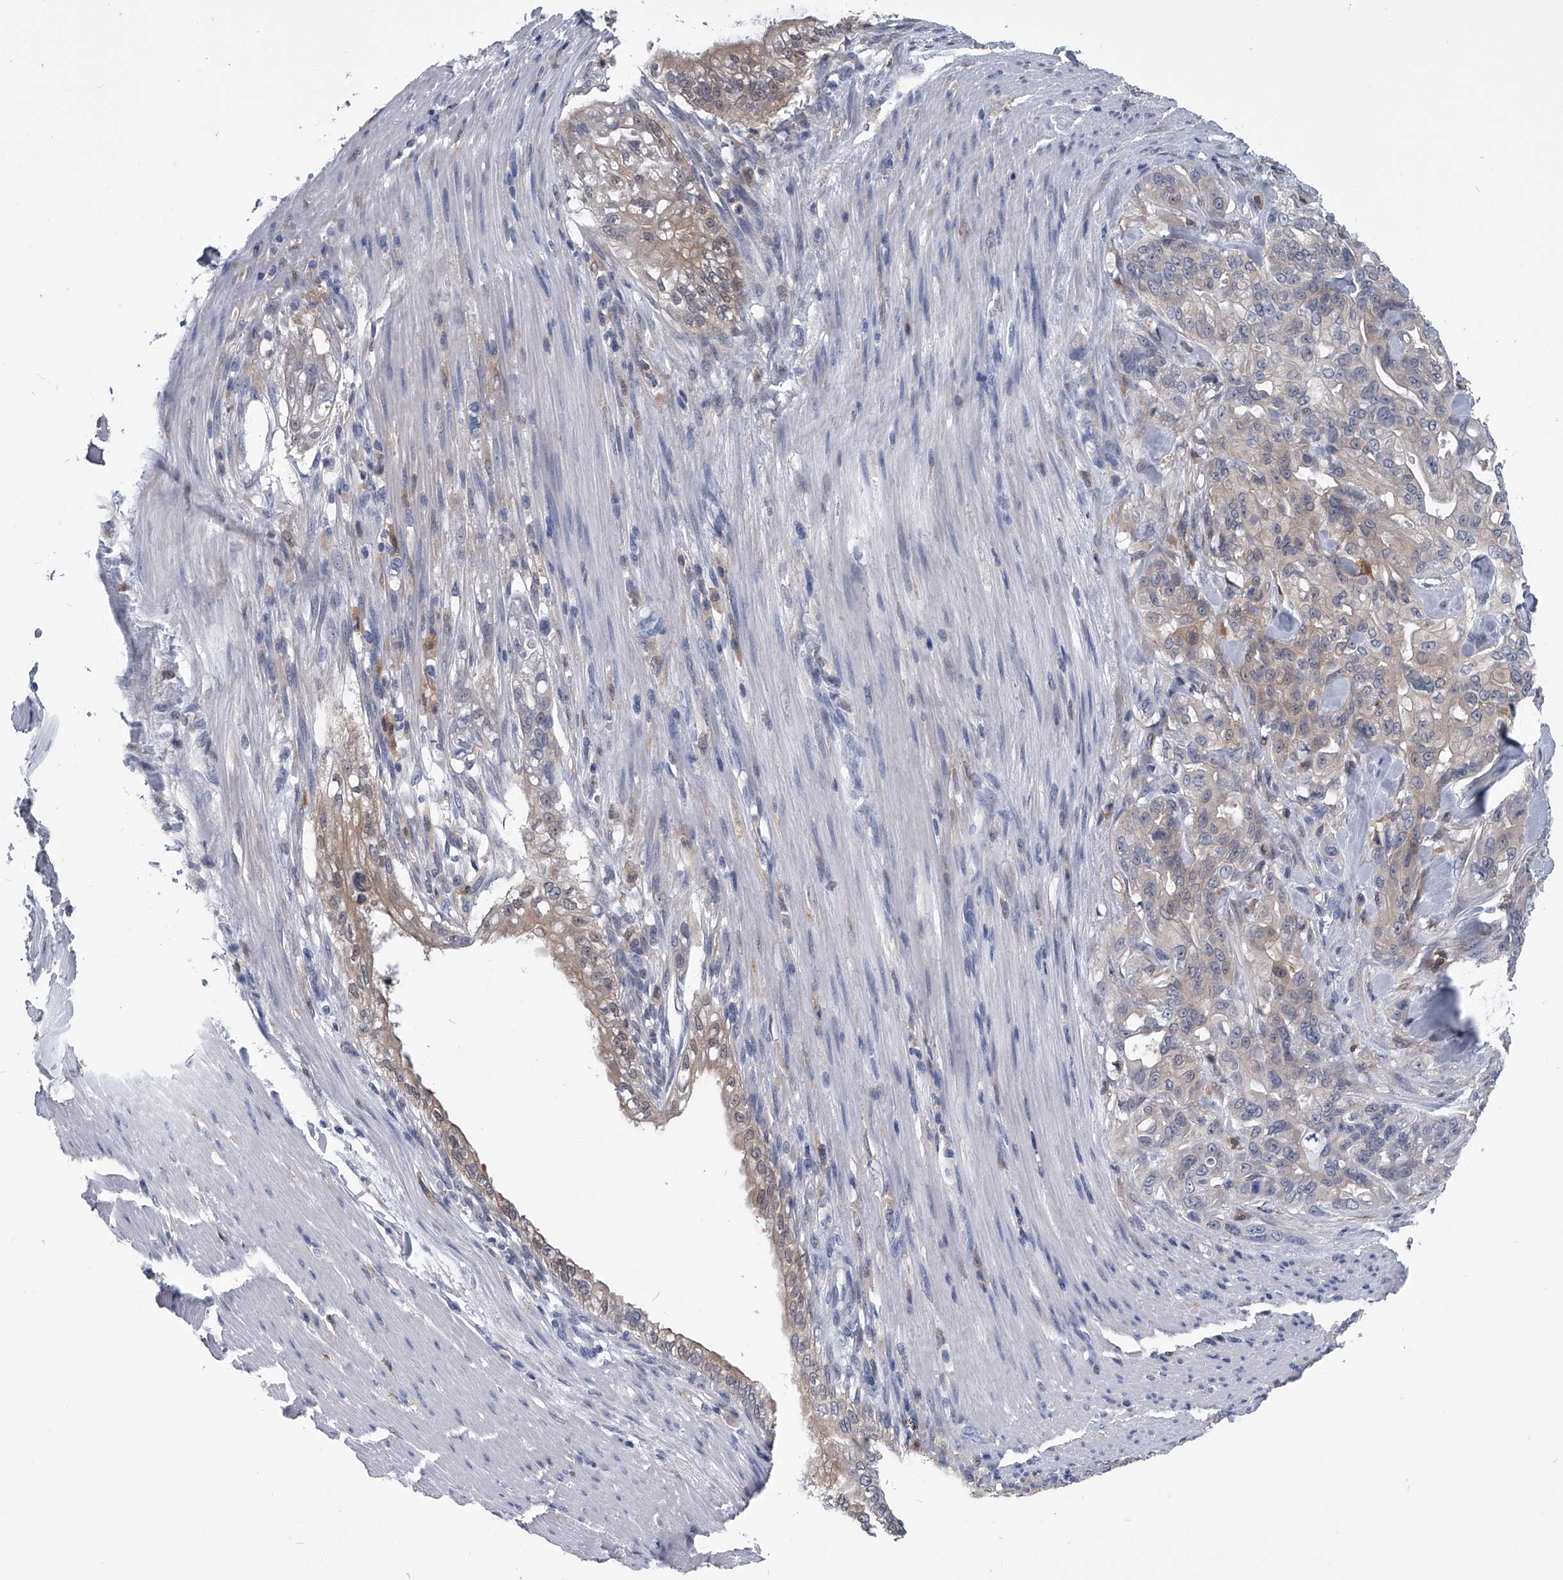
{"staining": {"intensity": "weak", "quantity": ">75%", "location": "cytoplasmic/membranous"}, "tissue": "pancreatic cancer", "cell_type": "Tumor cells", "image_type": "cancer", "snomed": [{"axis": "morphology", "description": "Normal tissue, NOS"}, {"axis": "topography", "description": "Pancreas"}], "caption": "Tumor cells exhibit weak cytoplasmic/membranous expression in about >75% of cells in pancreatic cancer.", "gene": "PDXK", "patient": {"sex": "male", "age": 42}}